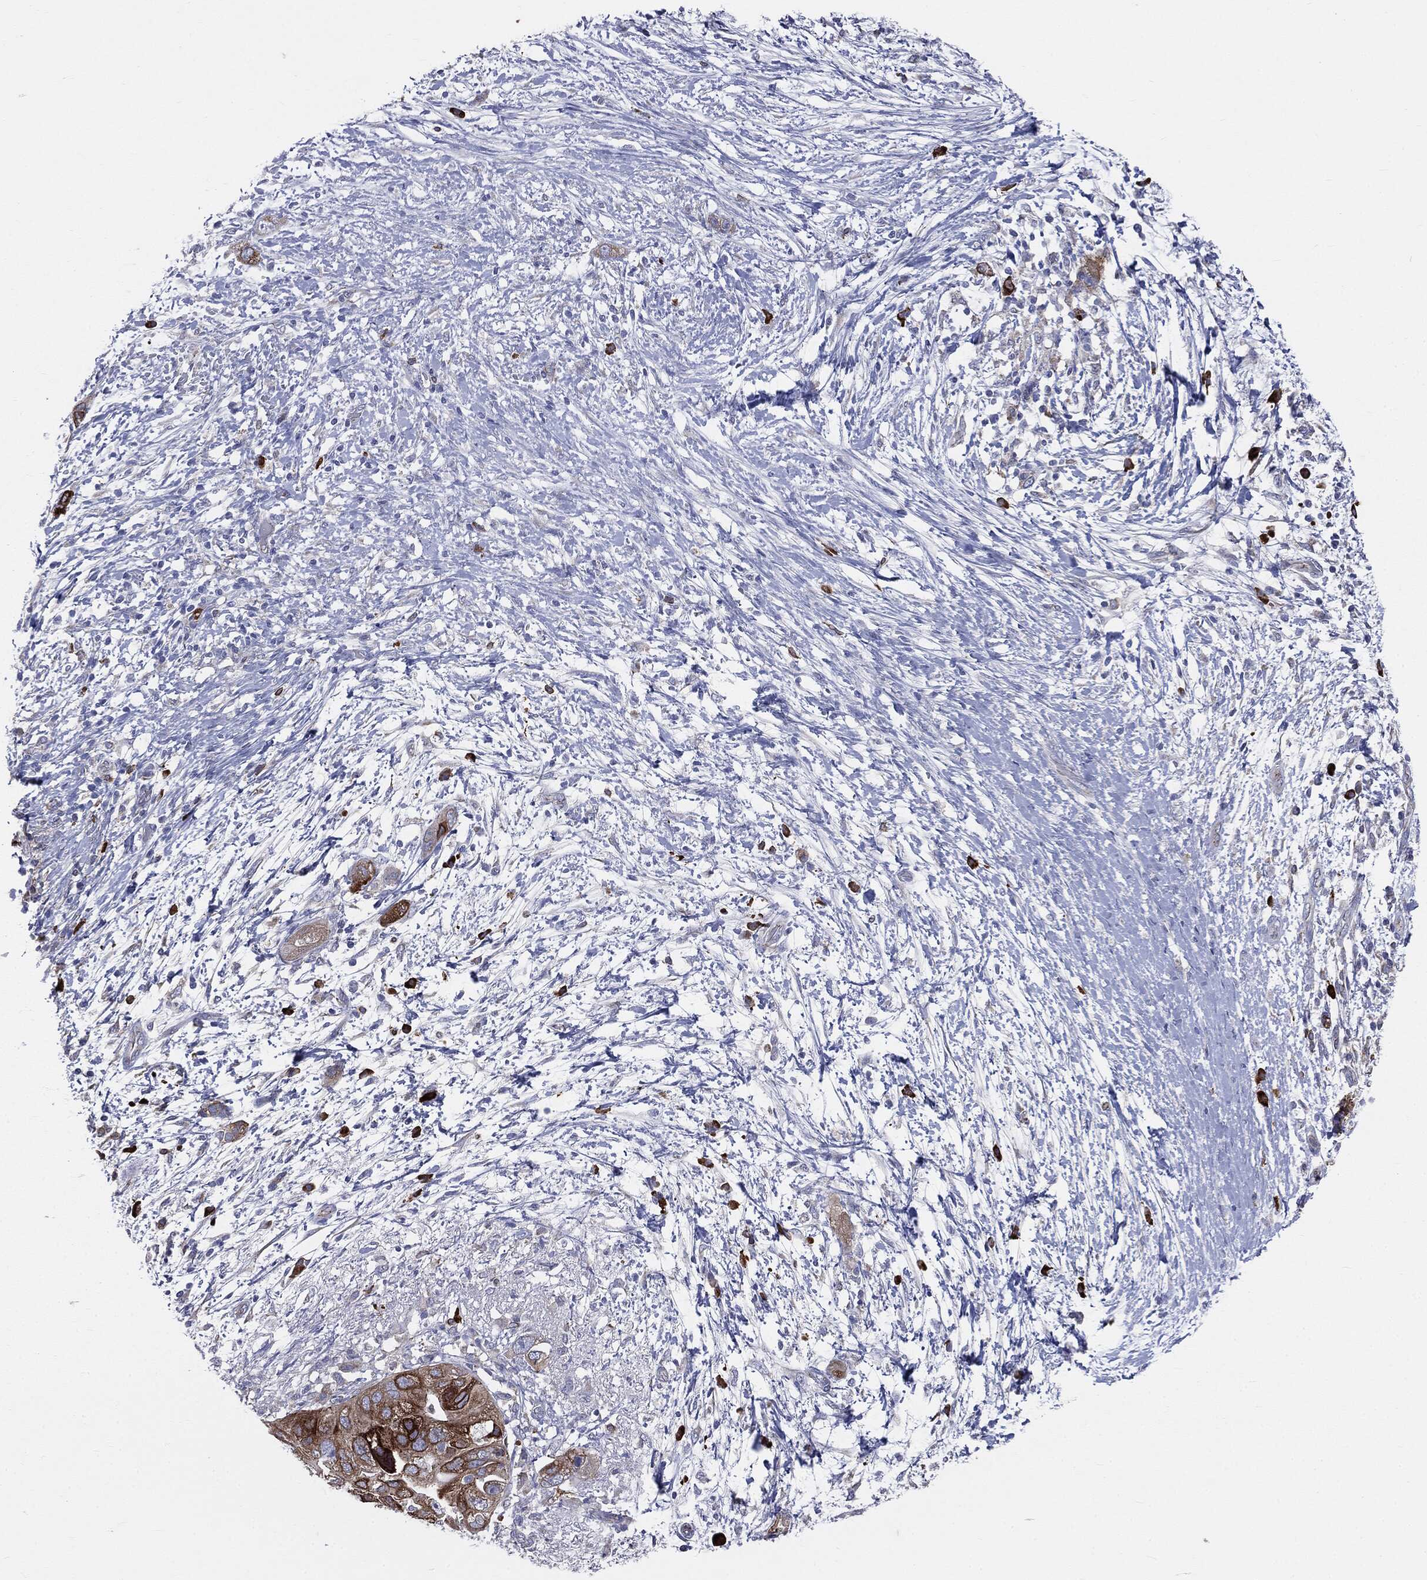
{"staining": {"intensity": "strong", "quantity": "25%-75%", "location": "cytoplasmic/membranous"}, "tissue": "pancreatic cancer", "cell_type": "Tumor cells", "image_type": "cancer", "snomed": [{"axis": "morphology", "description": "Adenocarcinoma, NOS"}, {"axis": "topography", "description": "Pancreas"}], "caption": "Pancreatic cancer stained with a brown dye demonstrates strong cytoplasmic/membranous positive expression in approximately 25%-75% of tumor cells.", "gene": "PTGS2", "patient": {"sex": "female", "age": 72}}